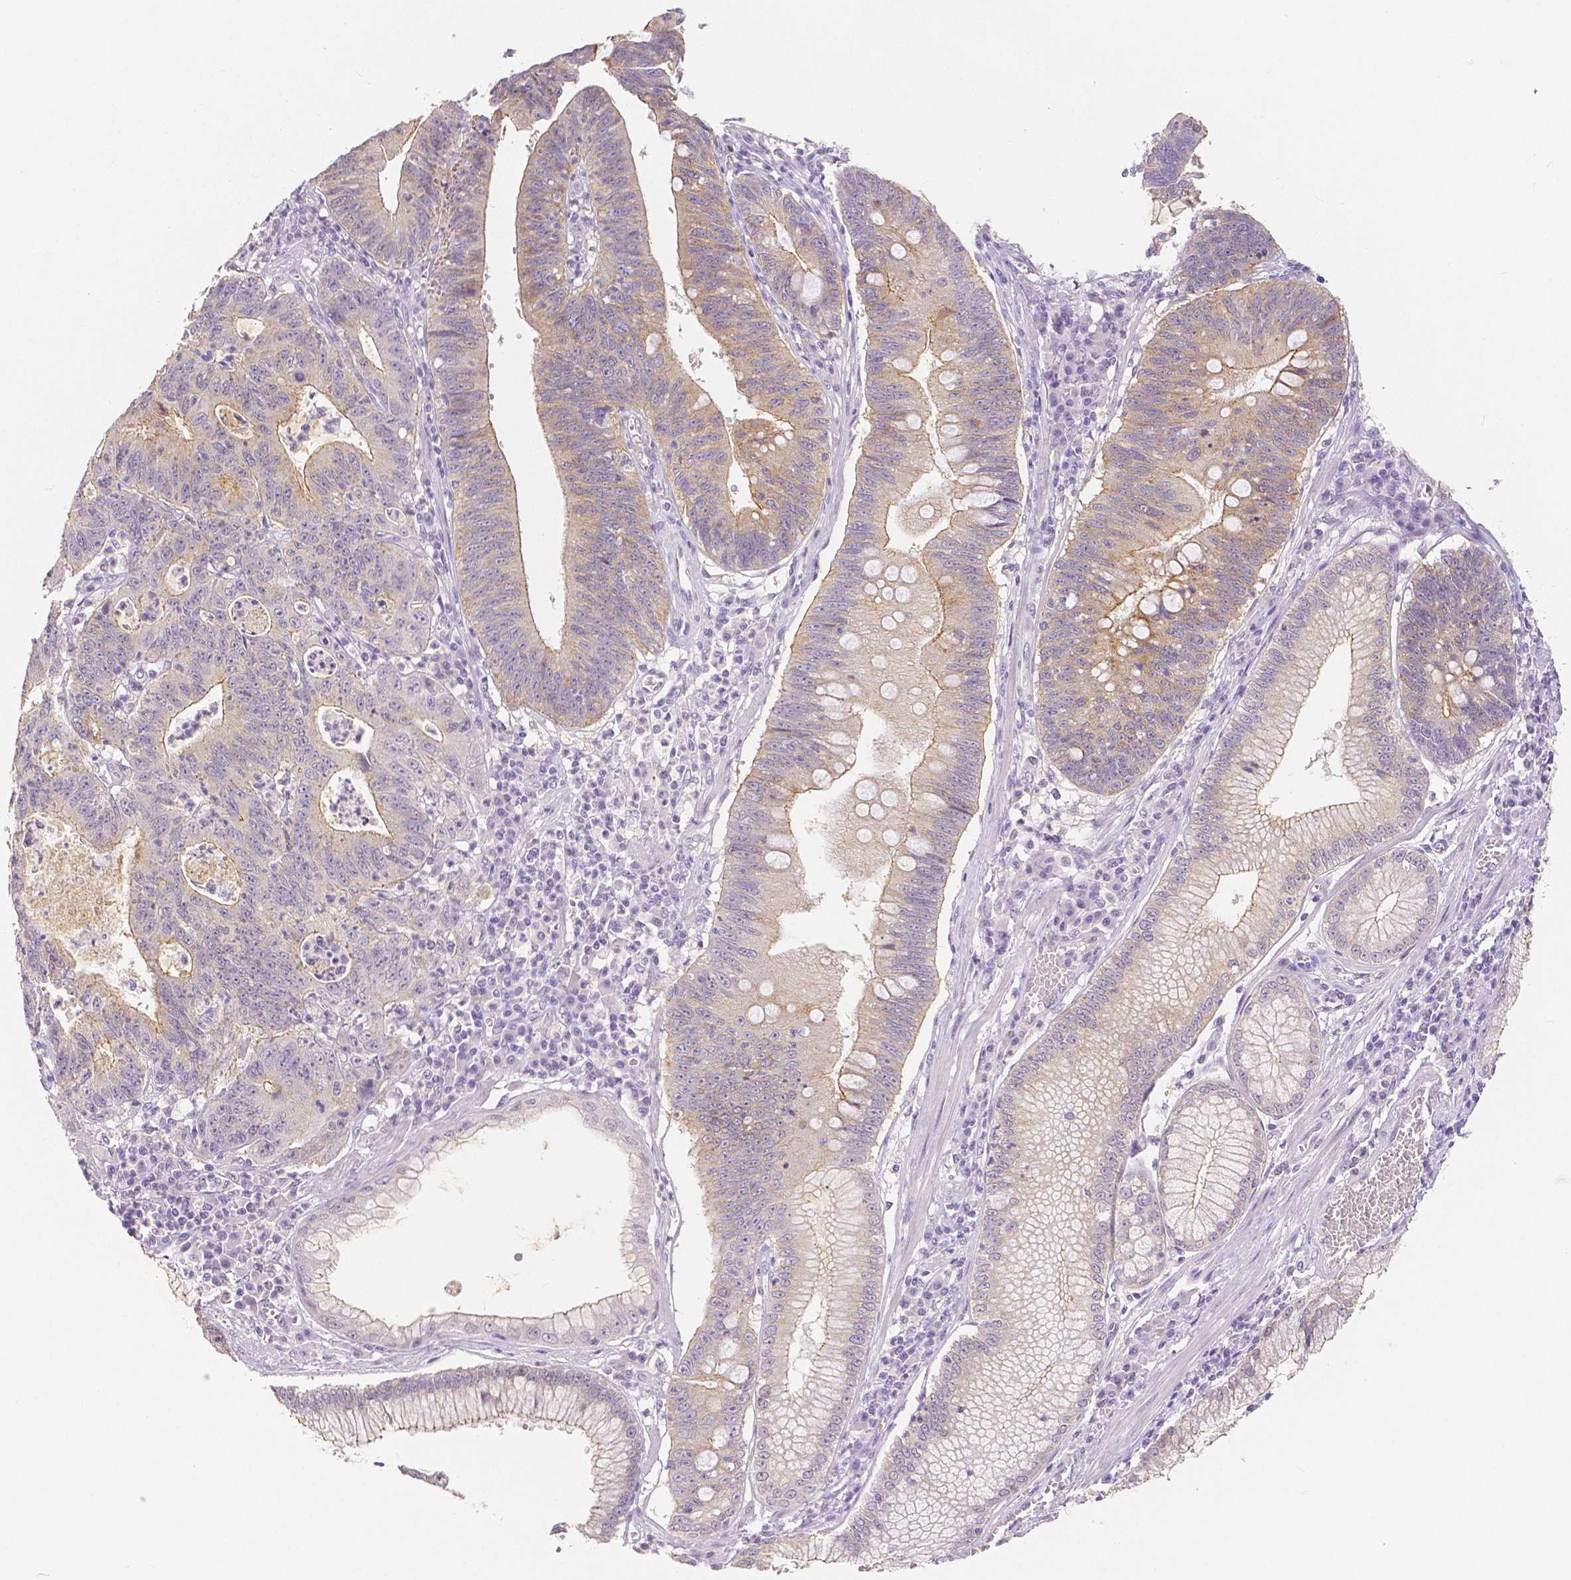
{"staining": {"intensity": "moderate", "quantity": ">75%", "location": "cytoplasmic/membranous"}, "tissue": "stomach cancer", "cell_type": "Tumor cells", "image_type": "cancer", "snomed": [{"axis": "morphology", "description": "Adenocarcinoma, NOS"}, {"axis": "topography", "description": "Stomach"}], "caption": "High-power microscopy captured an IHC micrograph of stomach cancer, revealing moderate cytoplasmic/membranous expression in about >75% of tumor cells.", "gene": "OCLN", "patient": {"sex": "male", "age": 59}}